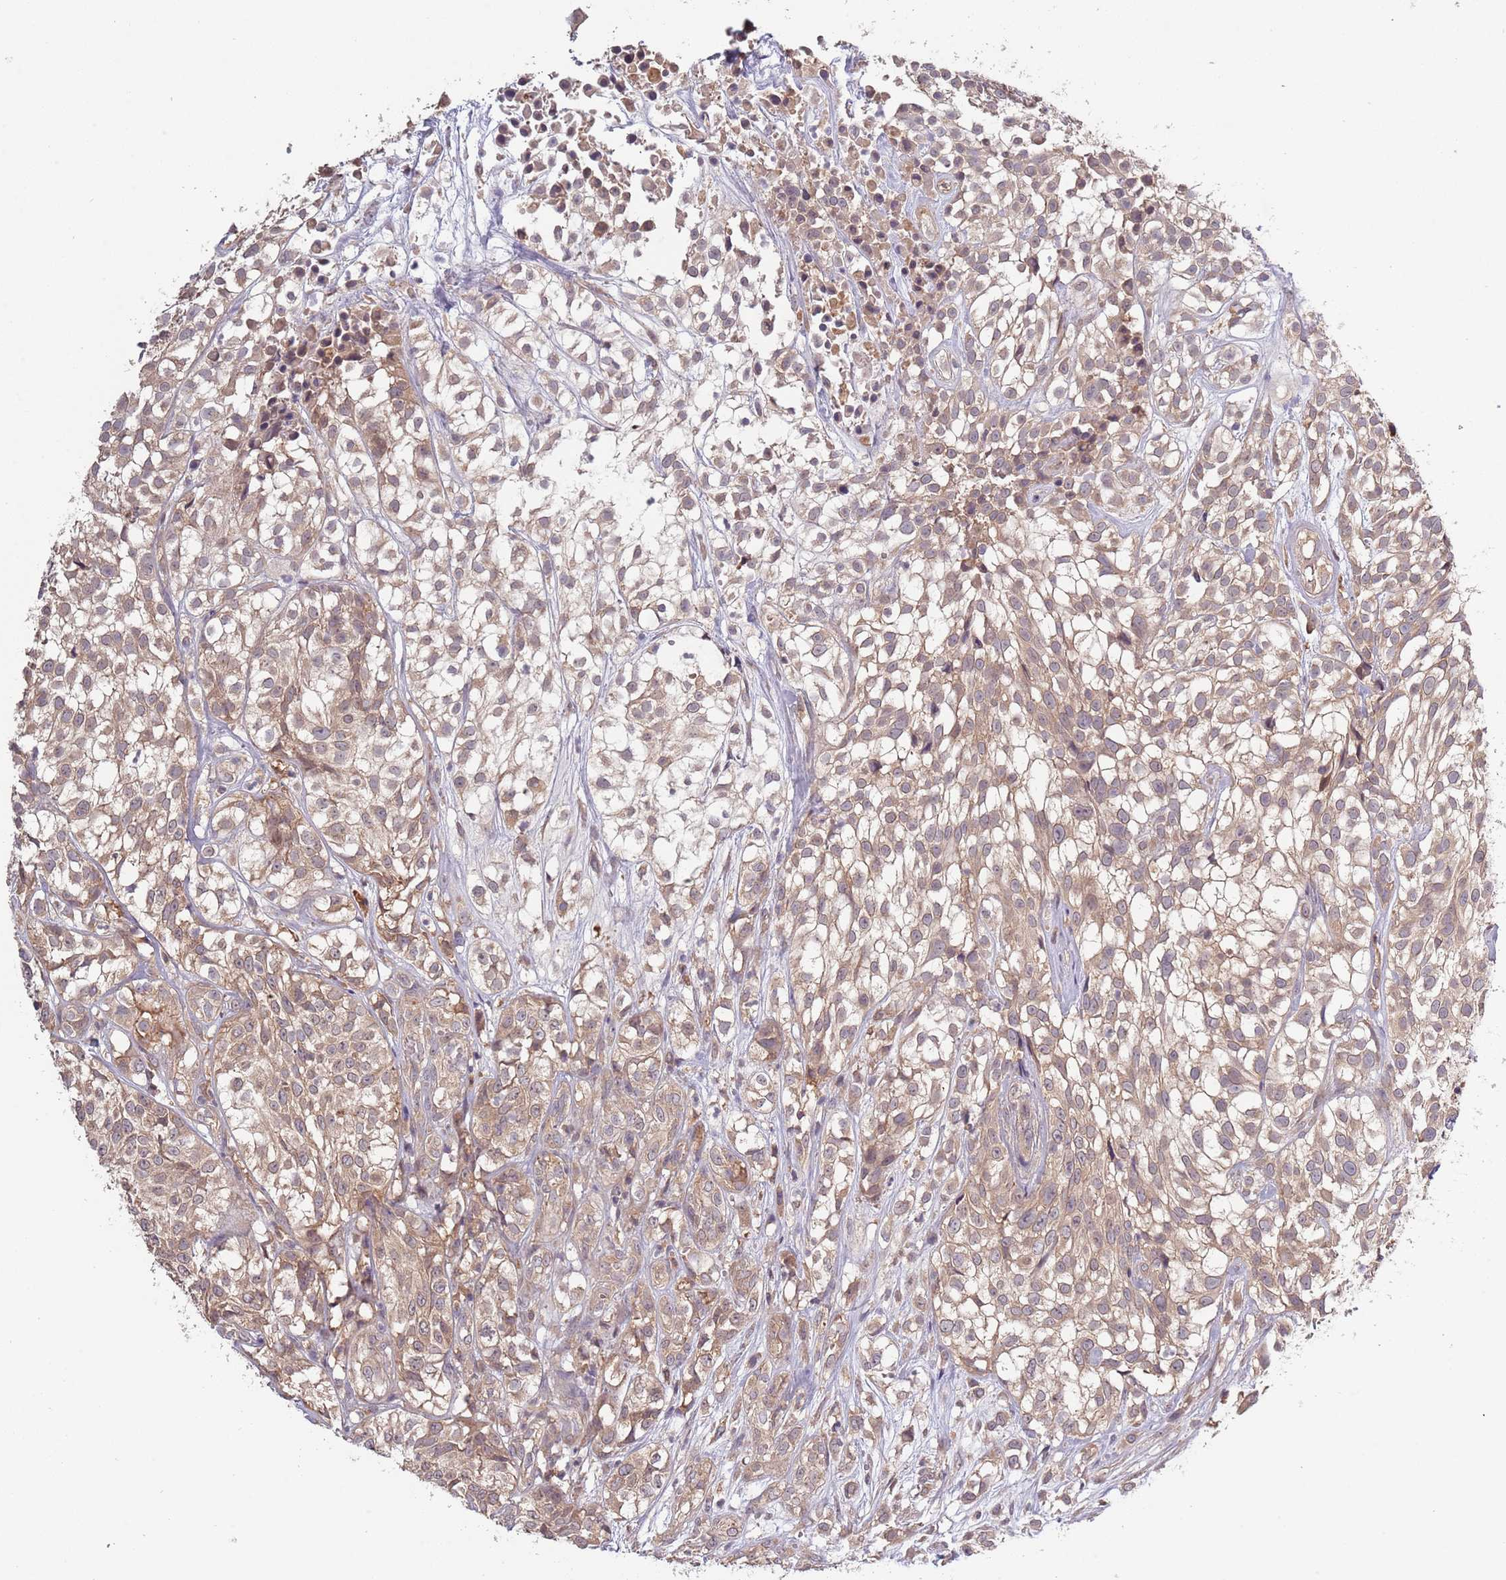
{"staining": {"intensity": "weak", "quantity": ">75%", "location": "cytoplasmic/membranous"}, "tissue": "urothelial cancer", "cell_type": "Tumor cells", "image_type": "cancer", "snomed": [{"axis": "morphology", "description": "Urothelial carcinoma, High grade"}, {"axis": "topography", "description": "Urinary bladder"}], "caption": "The histopathology image exhibits a brown stain indicating the presence of a protein in the cytoplasmic/membranous of tumor cells in urothelial cancer.", "gene": "USP32", "patient": {"sex": "male", "age": 56}}